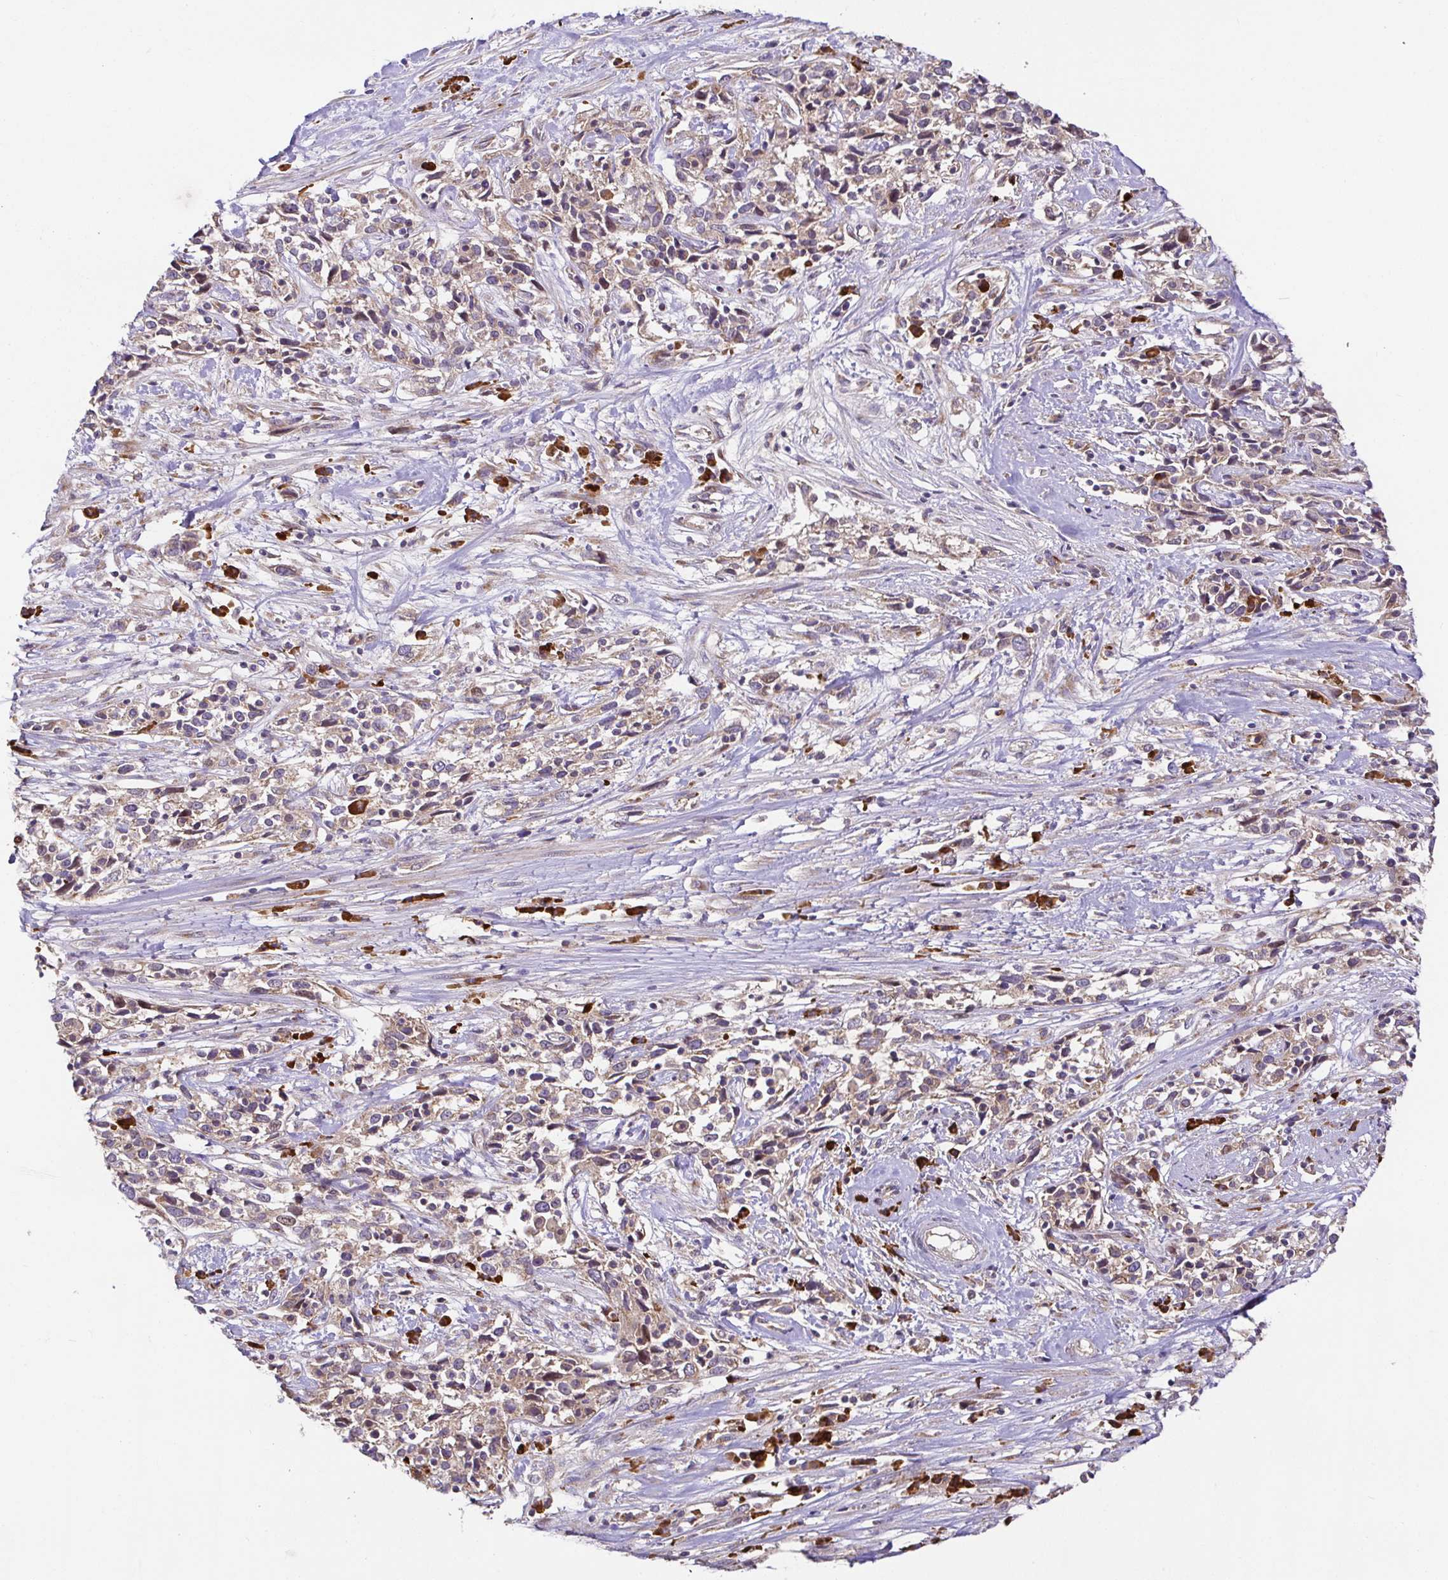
{"staining": {"intensity": "weak", "quantity": ">75%", "location": "cytoplasmic/membranous"}, "tissue": "cervical cancer", "cell_type": "Tumor cells", "image_type": "cancer", "snomed": [{"axis": "morphology", "description": "Adenocarcinoma, NOS"}, {"axis": "topography", "description": "Cervix"}], "caption": "Immunohistochemistry (DAB) staining of cervical cancer reveals weak cytoplasmic/membranous protein expression in about >75% of tumor cells.", "gene": "ELP1", "patient": {"sex": "female", "age": 40}}